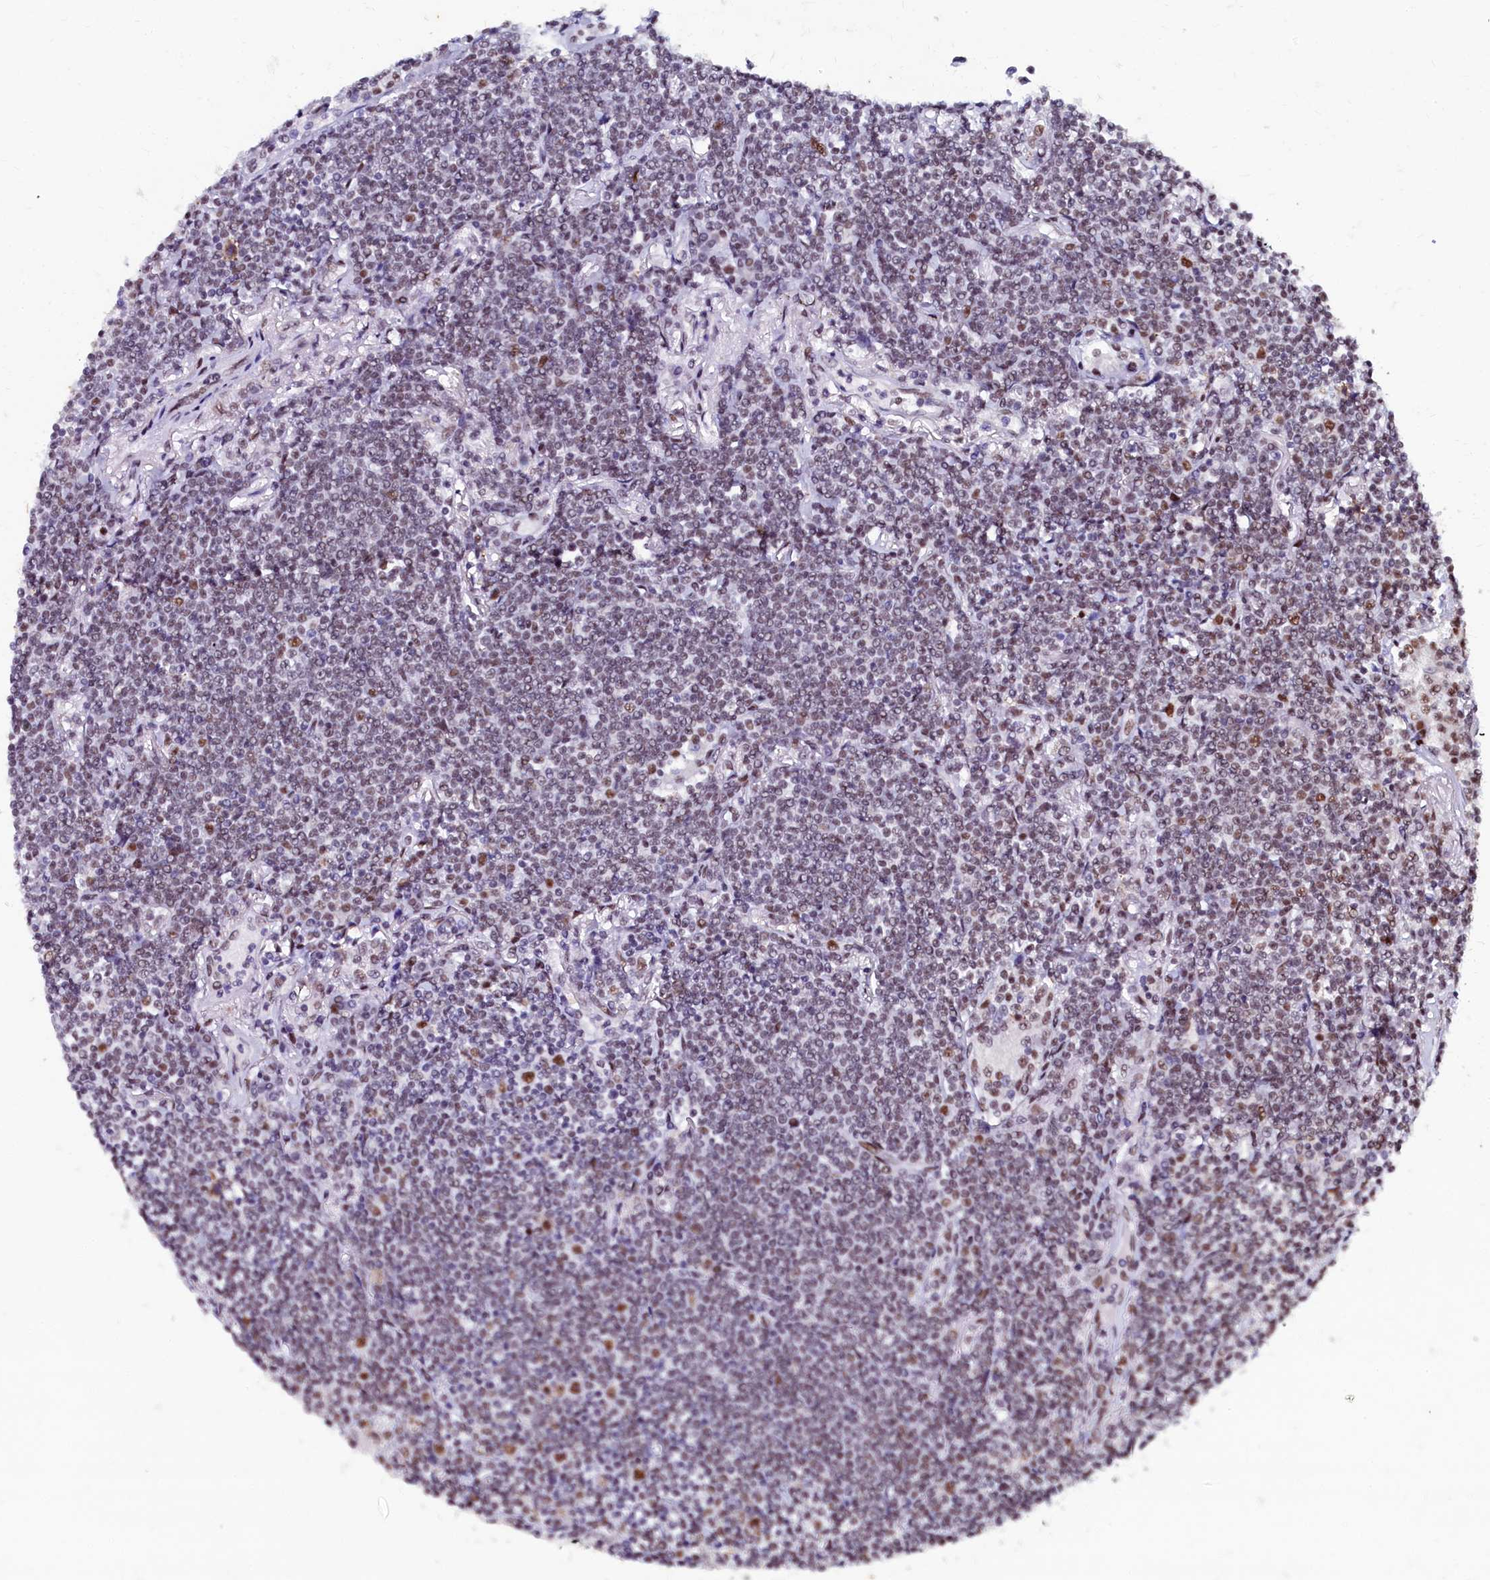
{"staining": {"intensity": "moderate", "quantity": "<25%", "location": "nuclear"}, "tissue": "lymphoma", "cell_type": "Tumor cells", "image_type": "cancer", "snomed": [{"axis": "morphology", "description": "Malignant lymphoma, non-Hodgkin's type, Low grade"}, {"axis": "topography", "description": "Lung"}], "caption": "IHC (DAB) staining of lymphoma demonstrates moderate nuclear protein staining in about <25% of tumor cells. (DAB IHC with brightfield microscopy, high magnification).", "gene": "CPSF7", "patient": {"sex": "female", "age": 71}}